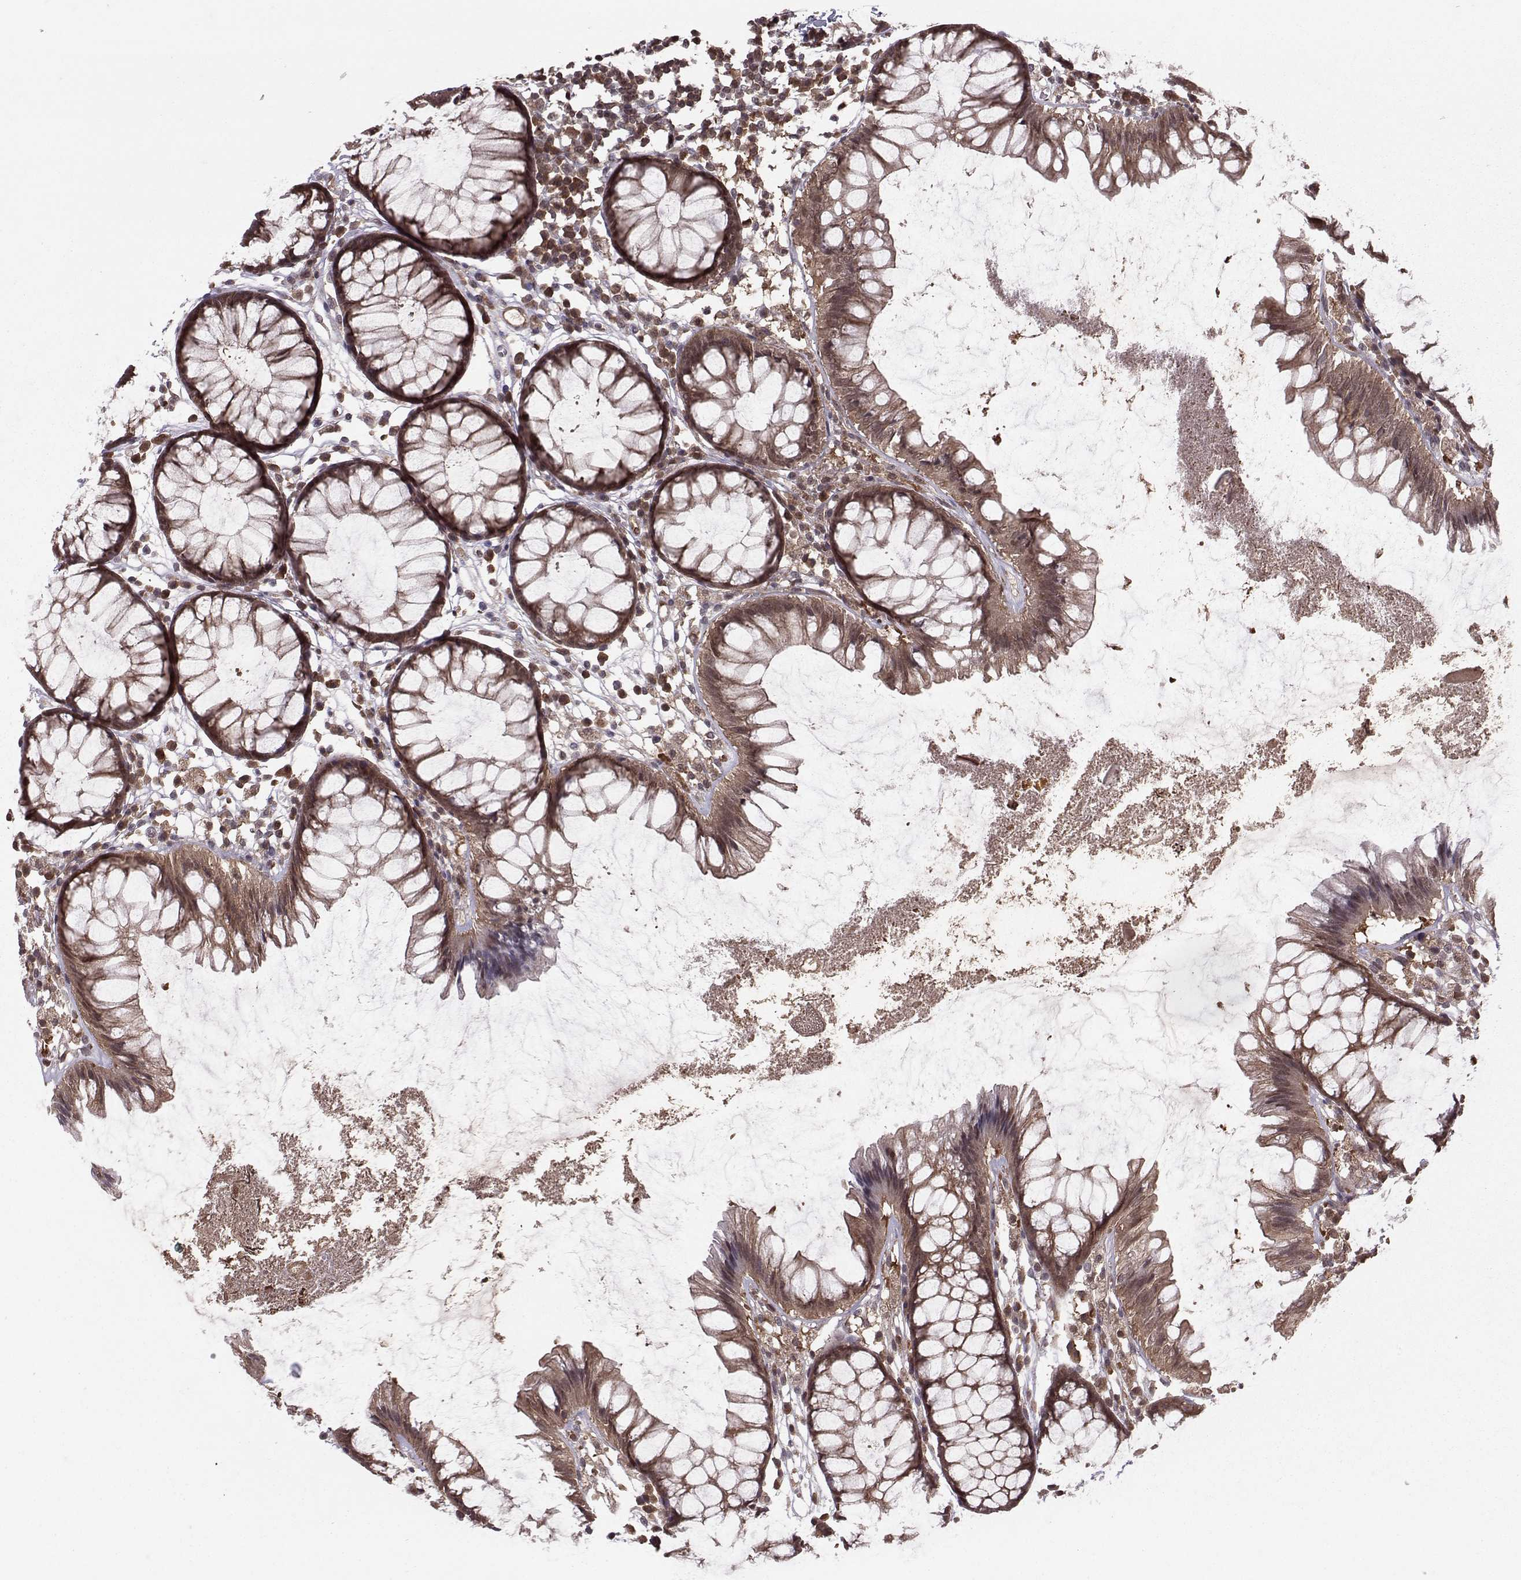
{"staining": {"intensity": "weak", "quantity": "25%-75%", "location": "cytoplasmic/membranous"}, "tissue": "colon", "cell_type": "Endothelial cells", "image_type": "normal", "snomed": [{"axis": "morphology", "description": "Normal tissue, NOS"}, {"axis": "morphology", "description": "Adenocarcinoma, NOS"}, {"axis": "topography", "description": "Colon"}], "caption": "Immunohistochemistry of normal colon shows low levels of weak cytoplasmic/membranous expression in approximately 25%-75% of endothelial cells. The protein of interest is stained brown, and the nuclei are stained in blue (DAB IHC with brightfield microscopy, high magnification).", "gene": "PPP2R2A", "patient": {"sex": "male", "age": 65}}